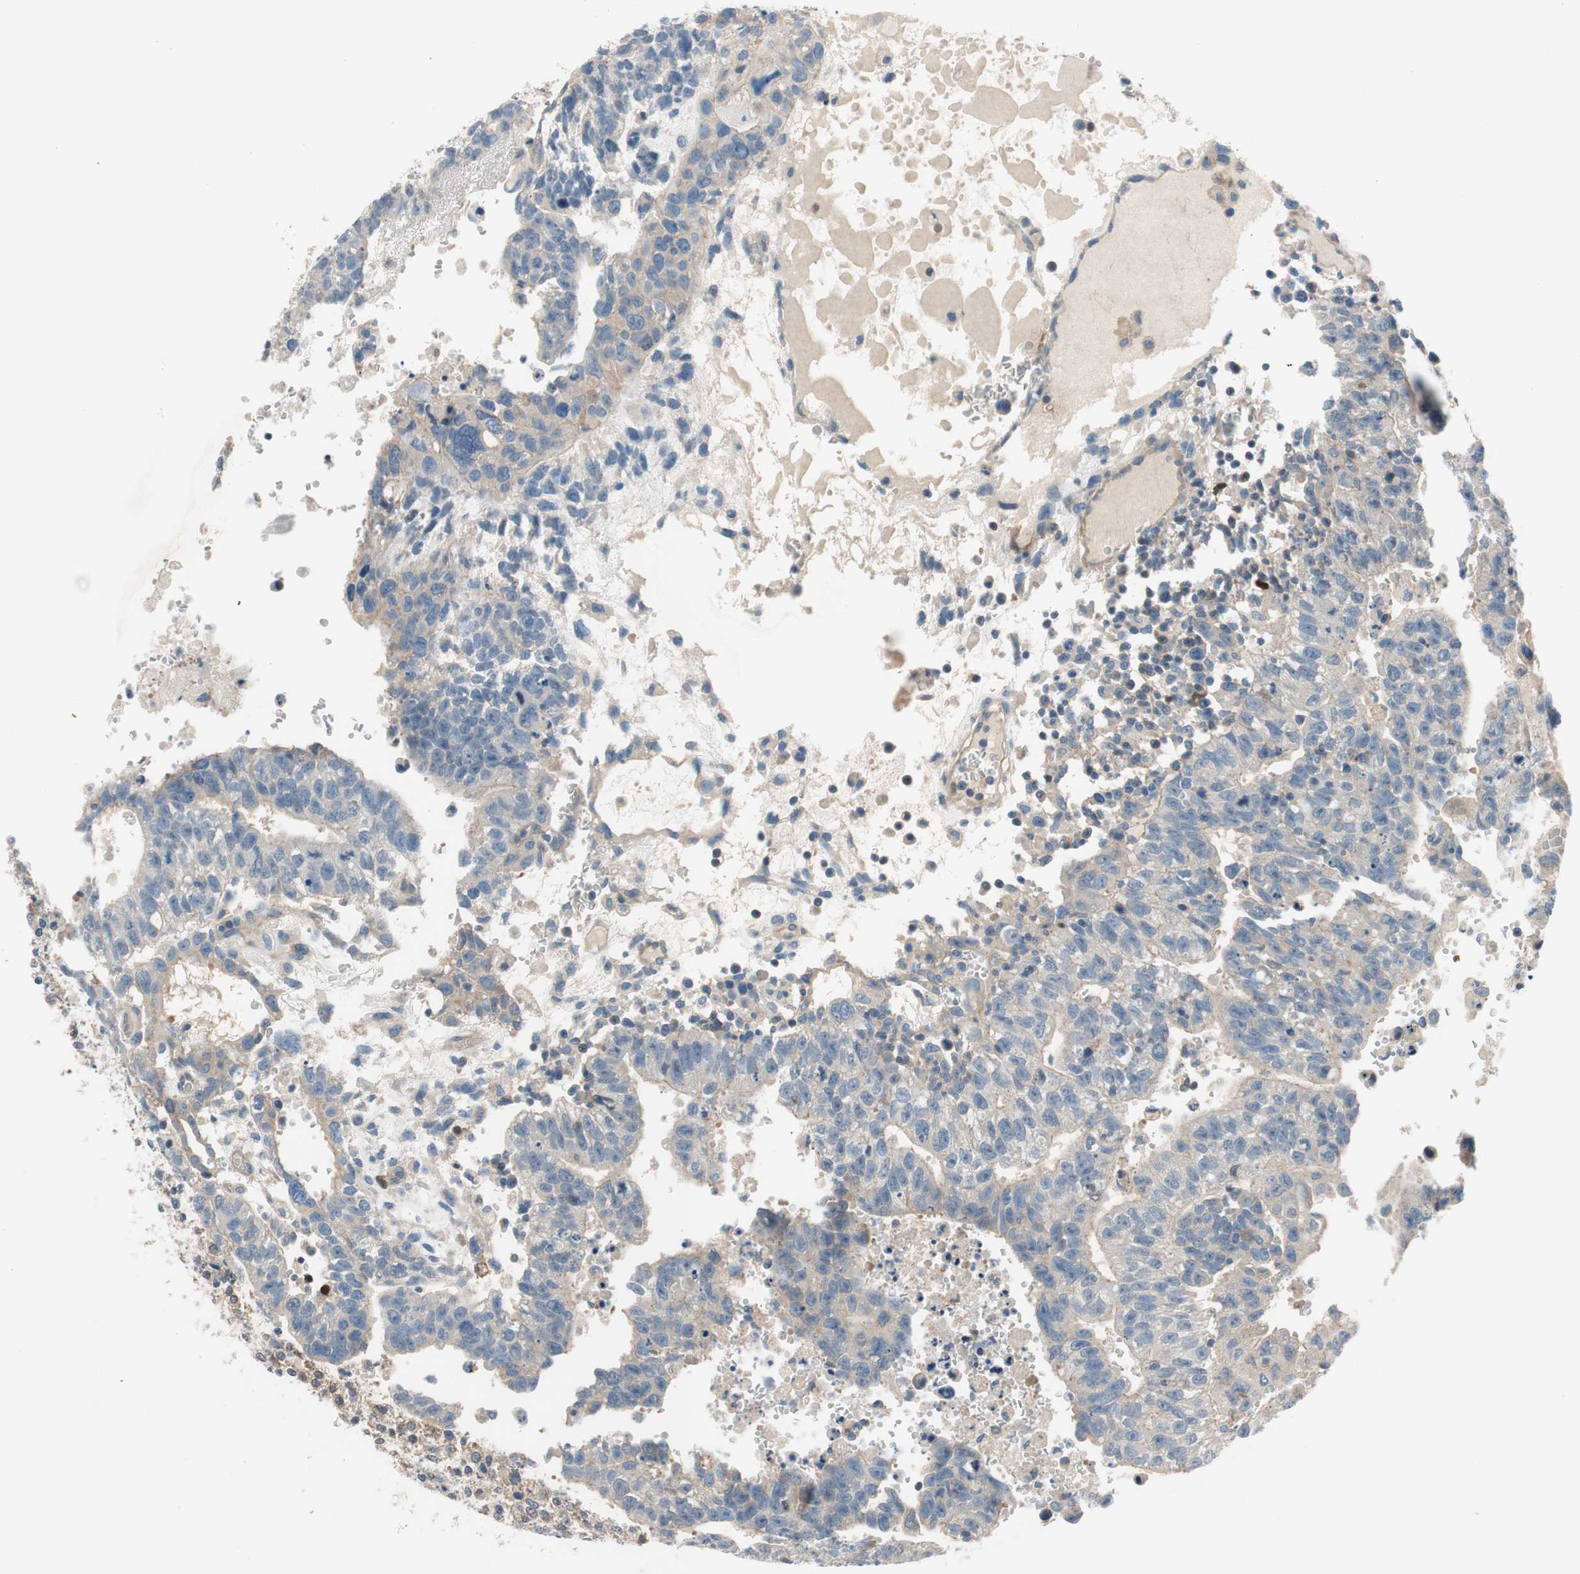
{"staining": {"intensity": "weak", "quantity": ">75%", "location": "cytoplasmic/membranous"}, "tissue": "testis cancer", "cell_type": "Tumor cells", "image_type": "cancer", "snomed": [{"axis": "morphology", "description": "Seminoma, NOS"}, {"axis": "morphology", "description": "Carcinoma, Embryonal, NOS"}, {"axis": "topography", "description": "Testis"}], "caption": "This is an image of IHC staining of testis cancer, which shows weak positivity in the cytoplasmic/membranous of tumor cells.", "gene": "CALML3", "patient": {"sex": "male", "age": 52}}